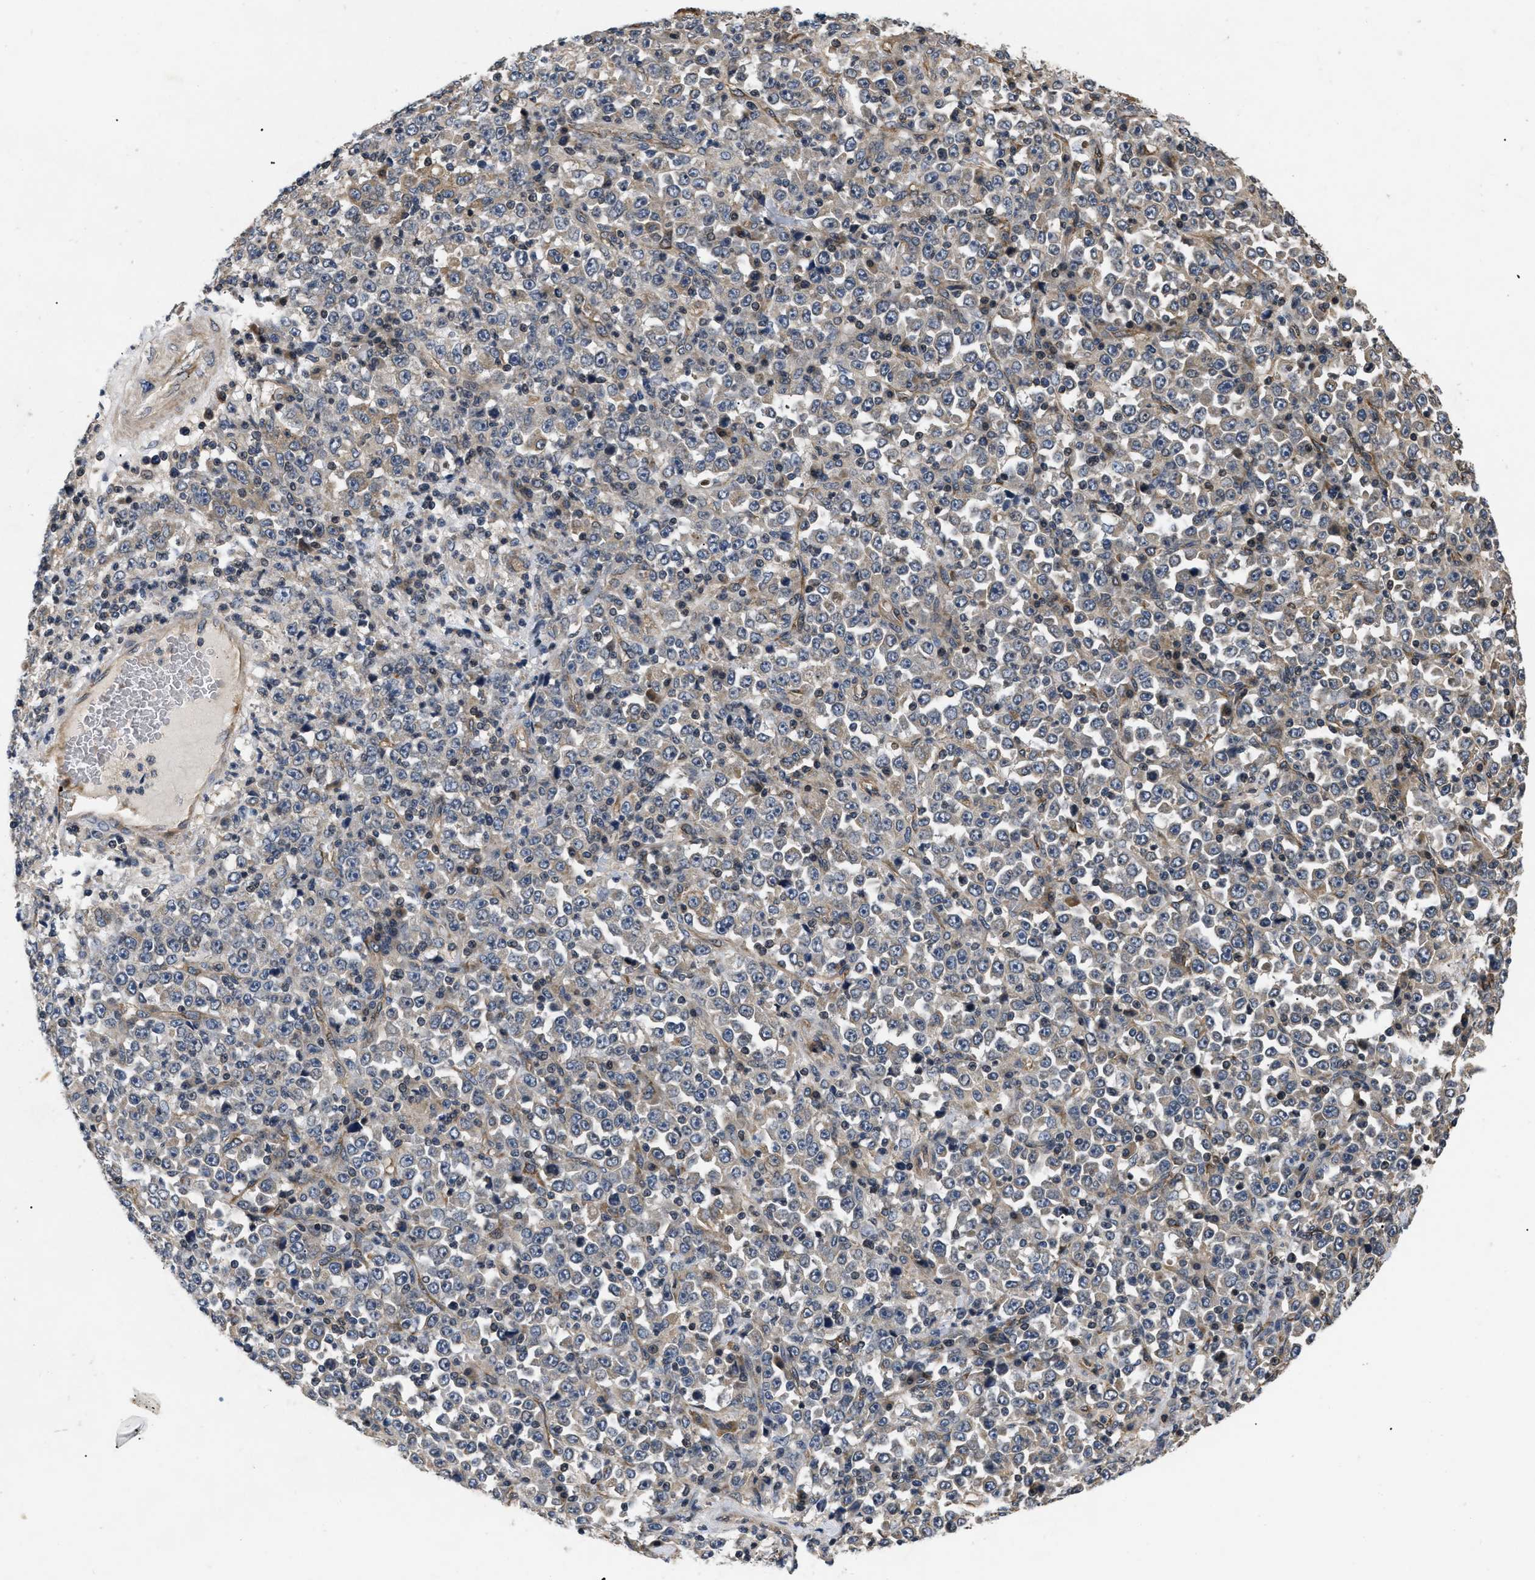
{"staining": {"intensity": "weak", "quantity": "<25%", "location": "cytoplasmic/membranous"}, "tissue": "stomach cancer", "cell_type": "Tumor cells", "image_type": "cancer", "snomed": [{"axis": "morphology", "description": "Normal tissue, NOS"}, {"axis": "morphology", "description": "Adenocarcinoma, NOS"}, {"axis": "topography", "description": "Stomach, upper"}, {"axis": "topography", "description": "Stomach"}], "caption": "An immunohistochemistry micrograph of stomach cancer is shown. There is no staining in tumor cells of stomach cancer. (Immunohistochemistry (ihc), brightfield microscopy, high magnification).", "gene": "HMGCR", "patient": {"sex": "male", "age": 59}}